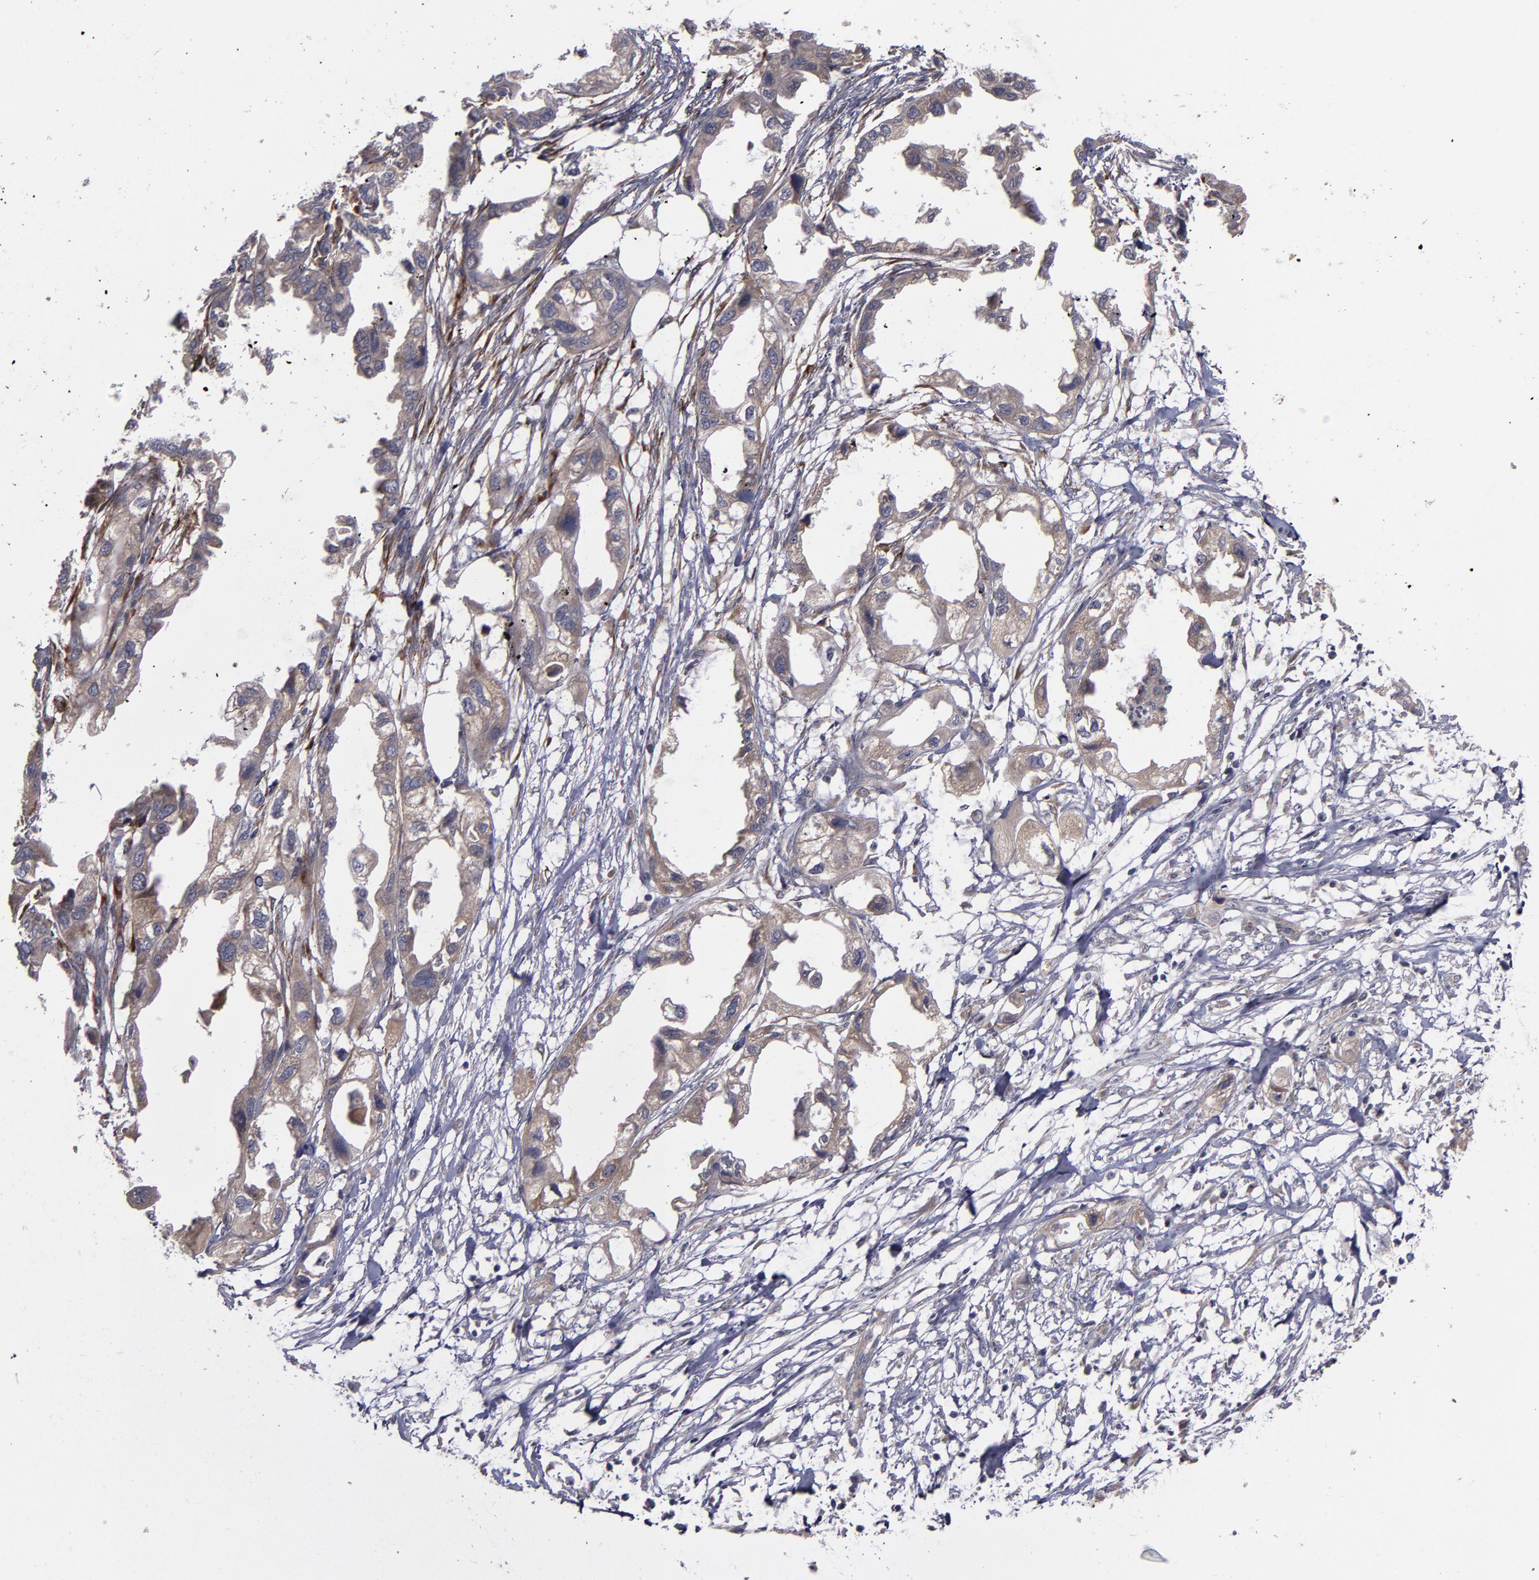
{"staining": {"intensity": "weak", "quantity": ">75%", "location": "cytoplasmic/membranous"}, "tissue": "endometrial cancer", "cell_type": "Tumor cells", "image_type": "cancer", "snomed": [{"axis": "morphology", "description": "Adenocarcinoma, NOS"}, {"axis": "topography", "description": "Endometrium"}], "caption": "Immunohistochemical staining of endometrial adenocarcinoma exhibits low levels of weak cytoplasmic/membranous protein expression in about >75% of tumor cells.", "gene": "MMP11", "patient": {"sex": "female", "age": 67}}